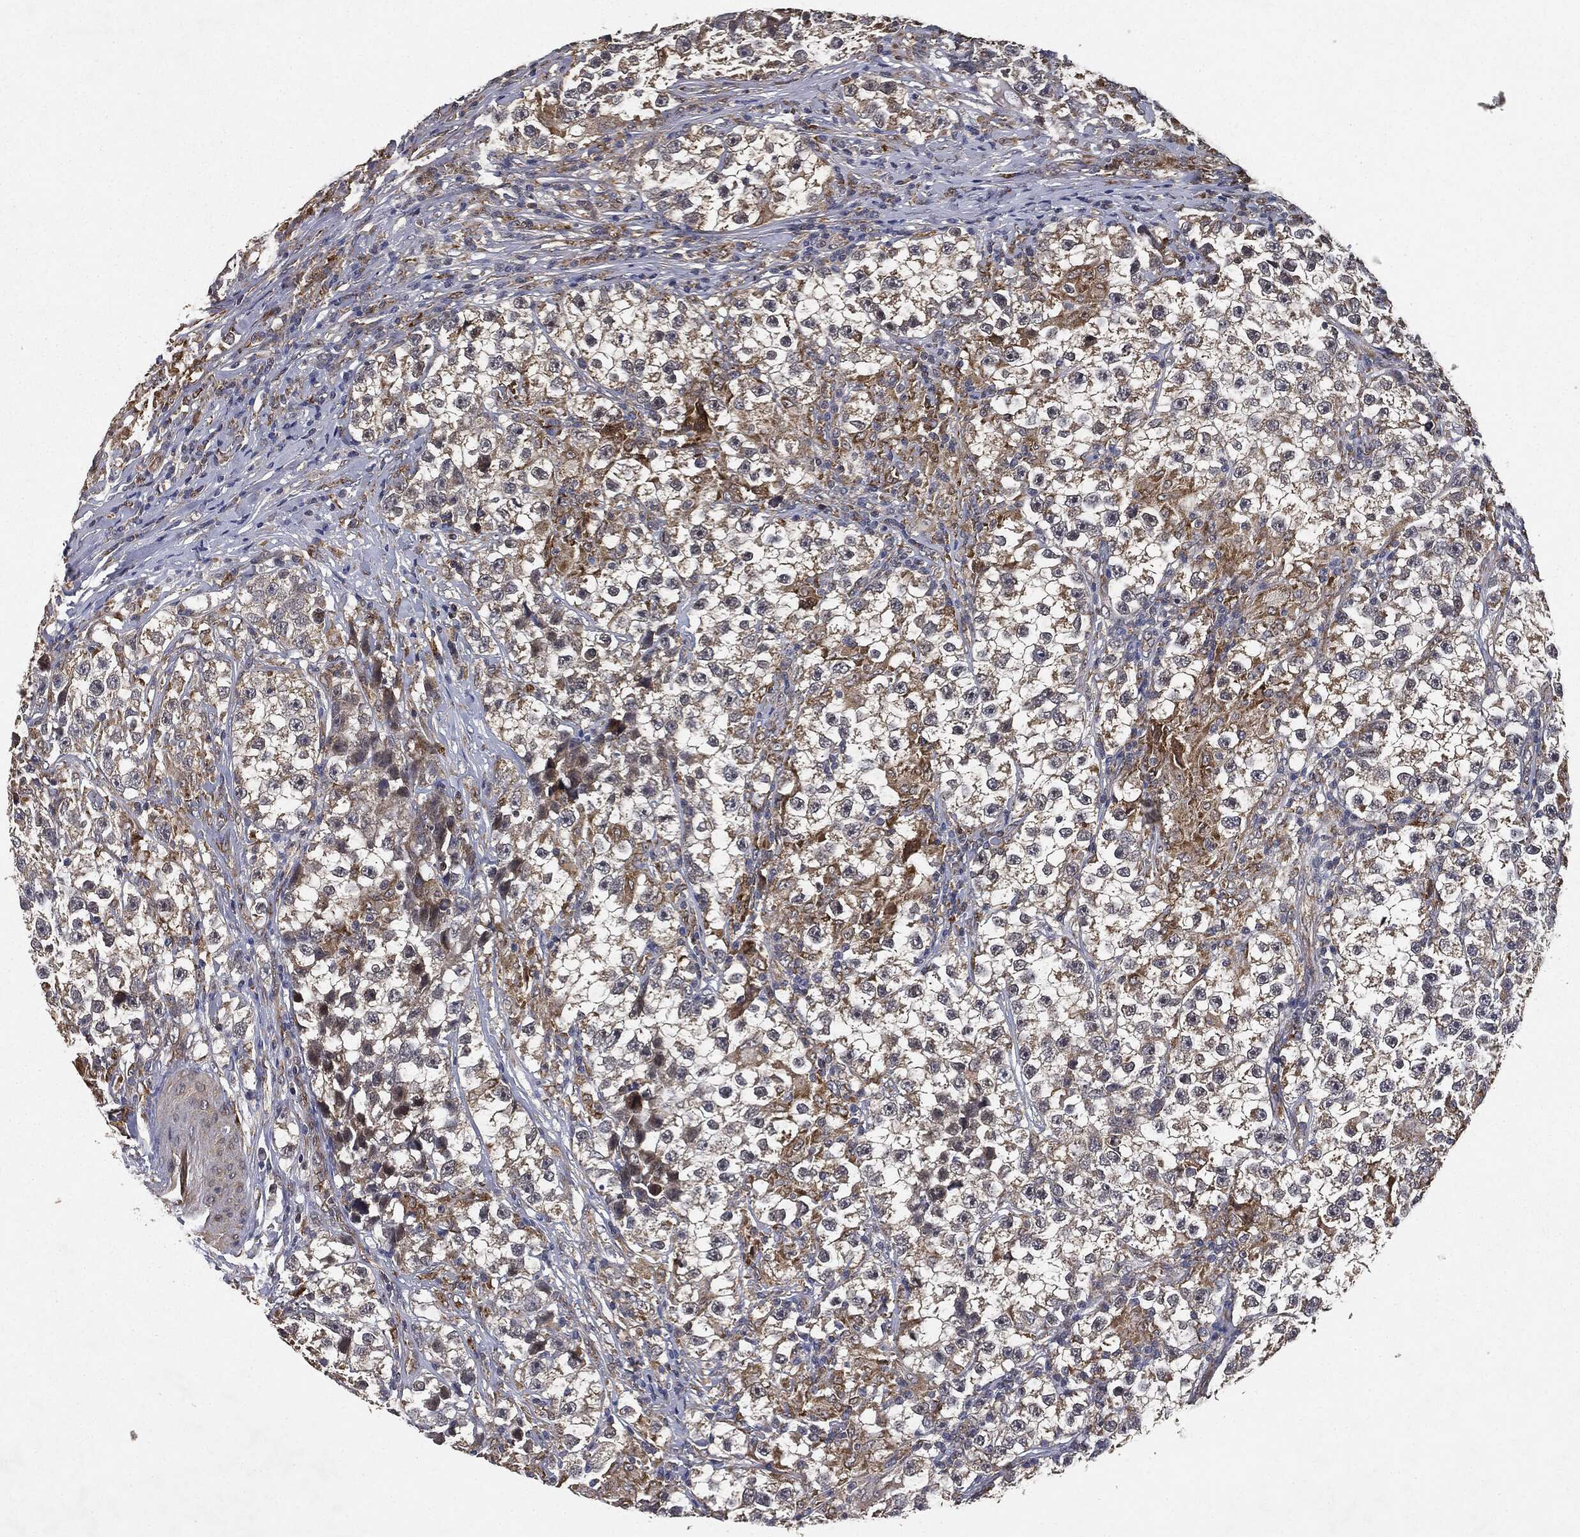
{"staining": {"intensity": "moderate", "quantity": ">75%", "location": "cytoplasmic/membranous"}, "tissue": "testis cancer", "cell_type": "Tumor cells", "image_type": "cancer", "snomed": [{"axis": "morphology", "description": "Seminoma, NOS"}, {"axis": "topography", "description": "Testis"}], "caption": "Immunohistochemical staining of human testis seminoma reveals medium levels of moderate cytoplasmic/membranous protein positivity in about >75% of tumor cells.", "gene": "MIER2", "patient": {"sex": "male", "age": 46}}